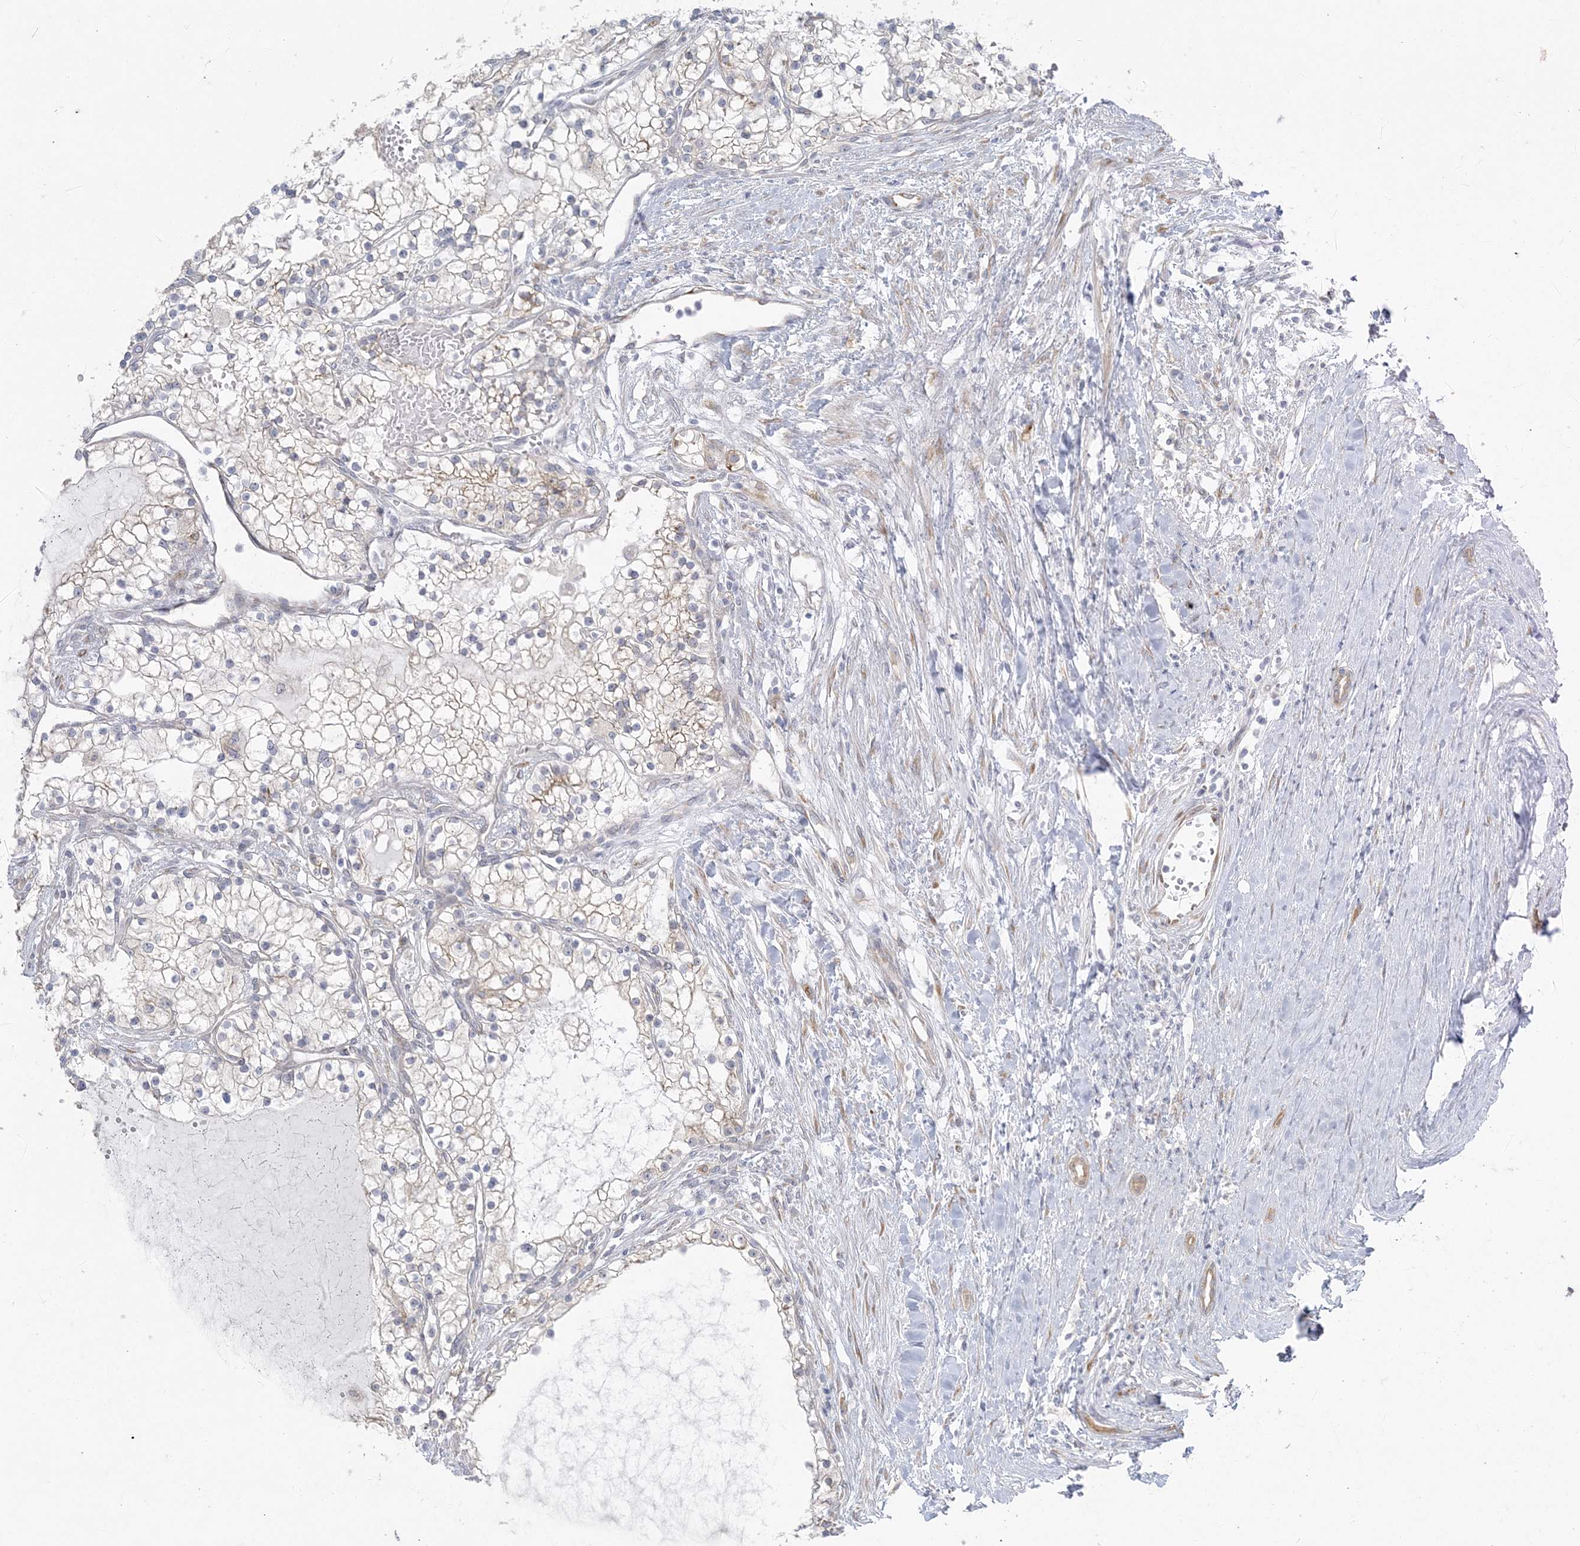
{"staining": {"intensity": "negative", "quantity": "none", "location": "none"}, "tissue": "renal cancer", "cell_type": "Tumor cells", "image_type": "cancer", "snomed": [{"axis": "morphology", "description": "Normal tissue, NOS"}, {"axis": "morphology", "description": "Adenocarcinoma, NOS"}, {"axis": "topography", "description": "Kidney"}], "caption": "Tumor cells show no significant protein positivity in renal cancer.", "gene": "ZC3H6", "patient": {"sex": "male", "age": 68}}